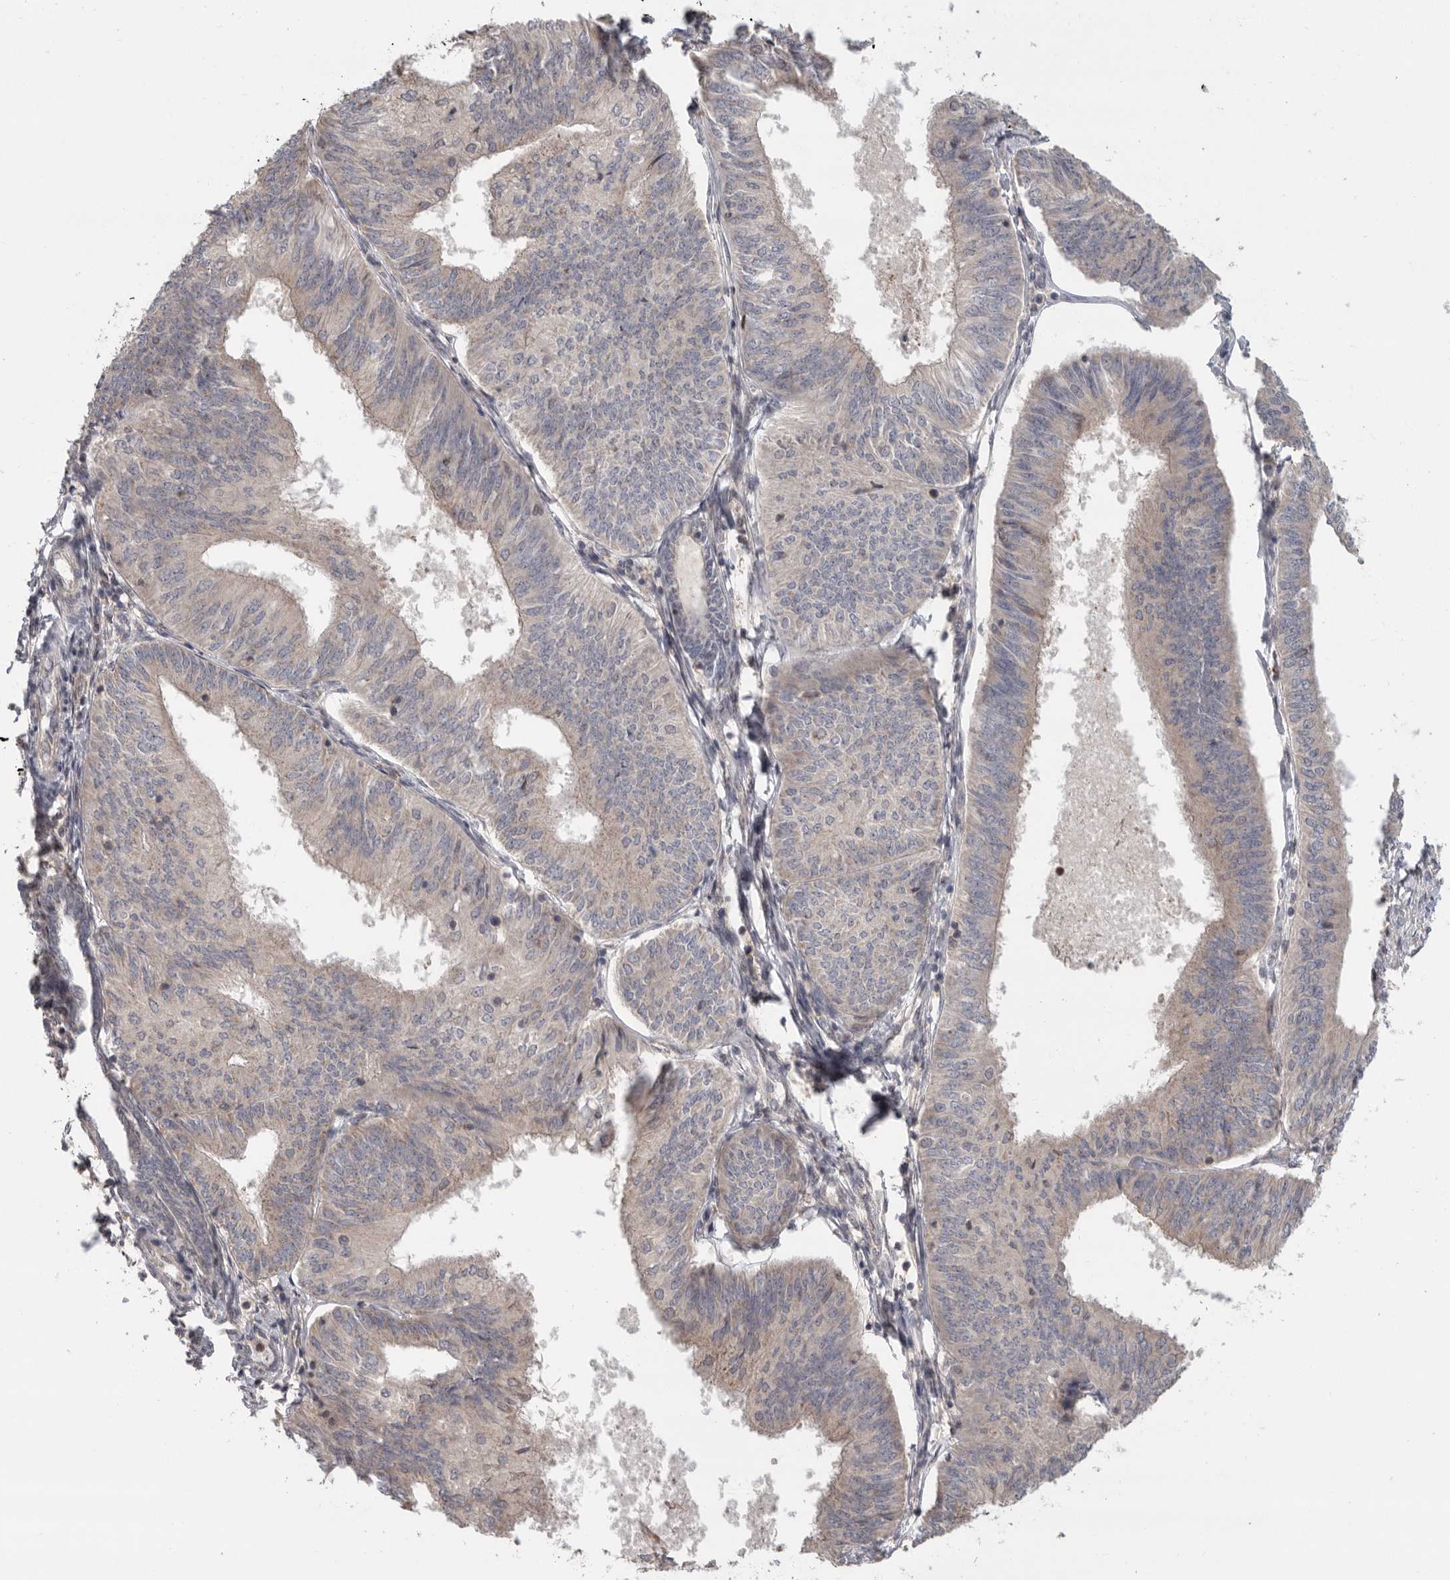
{"staining": {"intensity": "weak", "quantity": "<25%", "location": "cytoplasmic/membranous"}, "tissue": "endometrial cancer", "cell_type": "Tumor cells", "image_type": "cancer", "snomed": [{"axis": "morphology", "description": "Adenocarcinoma, NOS"}, {"axis": "topography", "description": "Endometrium"}], "caption": "The histopathology image reveals no significant expression in tumor cells of endometrial adenocarcinoma.", "gene": "KLK5", "patient": {"sex": "female", "age": 58}}